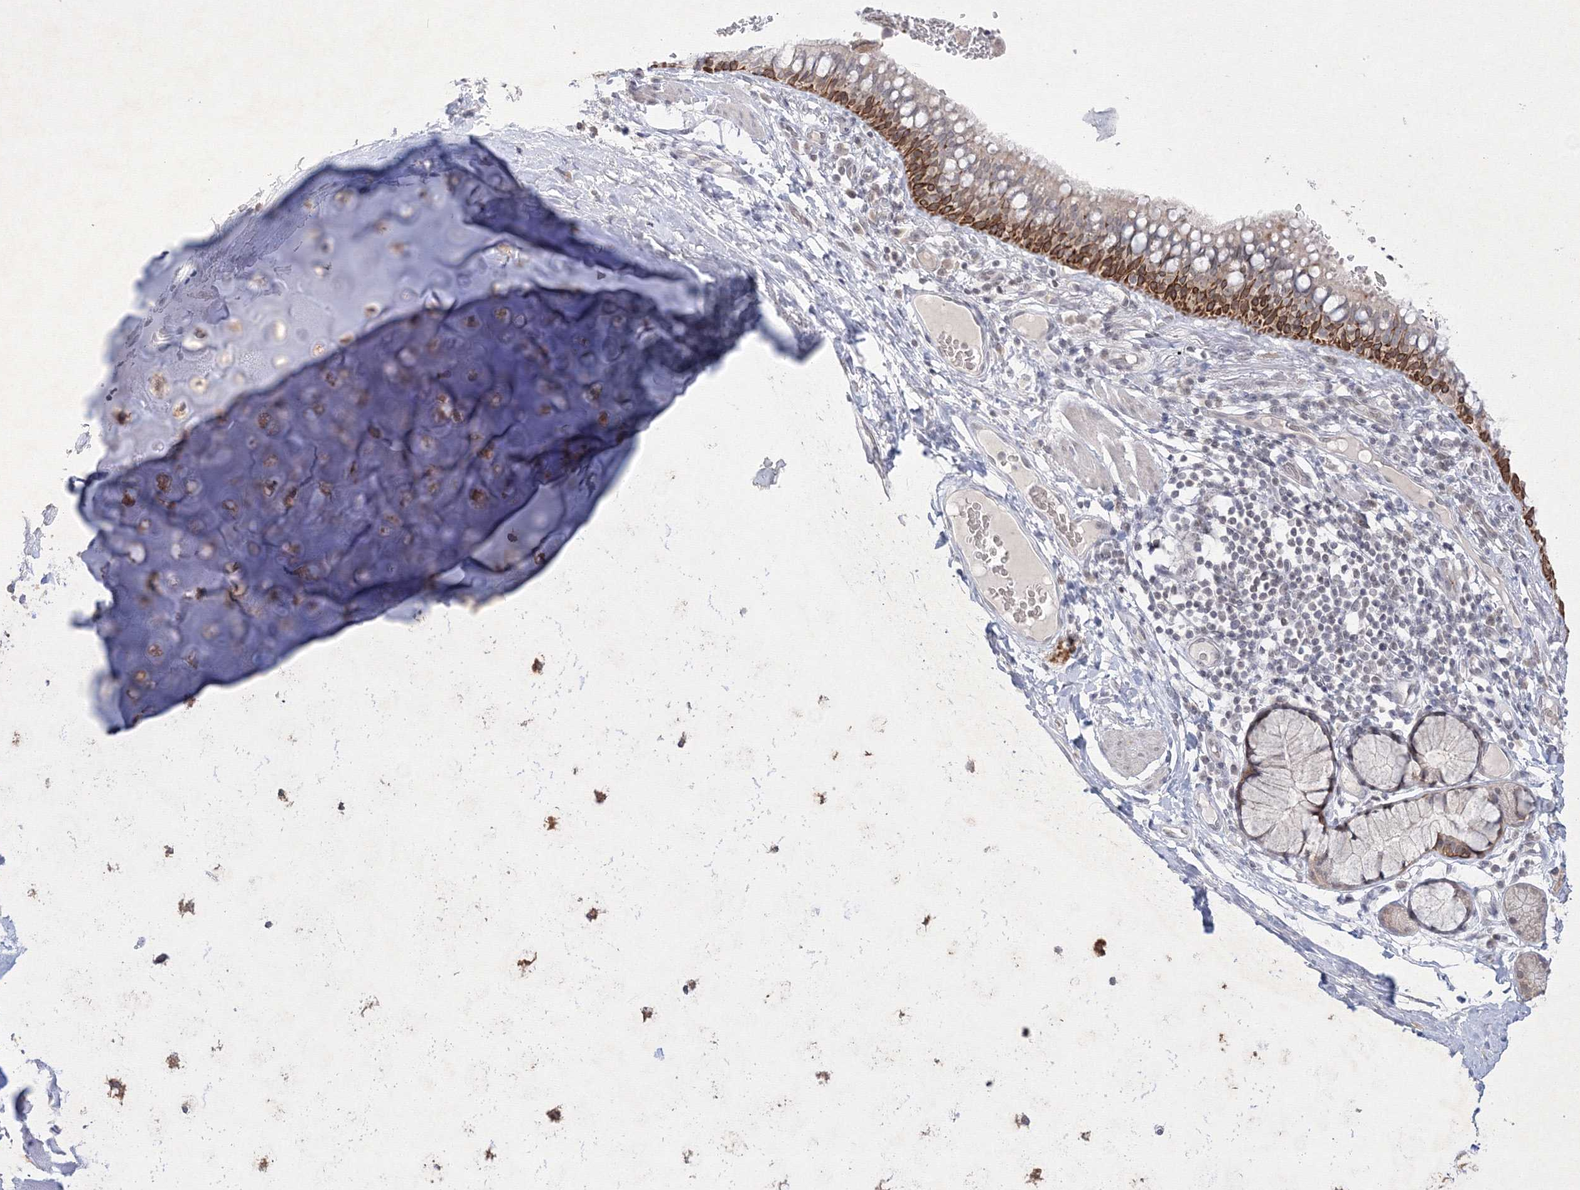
{"staining": {"intensity": "strong", "quantity": "25%-75%", "location": "cytoplasmic/membranous"}, "tissue": "bronchus", "cell_type": "Respiratory epithelial cells", "image_type": "normal", "snomed": [{"axis": "morphology", "description": "Normal tissue, NOS"}, {"axis": "topography", "description": "Cartilage tissue"}, {"axis": "topography", "description": "Bronchus"}], "caption": "Brown immunohistochemical staining in normal bronchus displays strong cytoplasmic/membranous positivity in approximately 25%-75% of respiratory epithelial cells. (DAB = brown stain, brightfield microscopy at high magnification).", "gene": "NXPE3", "patient": {"sex": "female", "age": 36}}